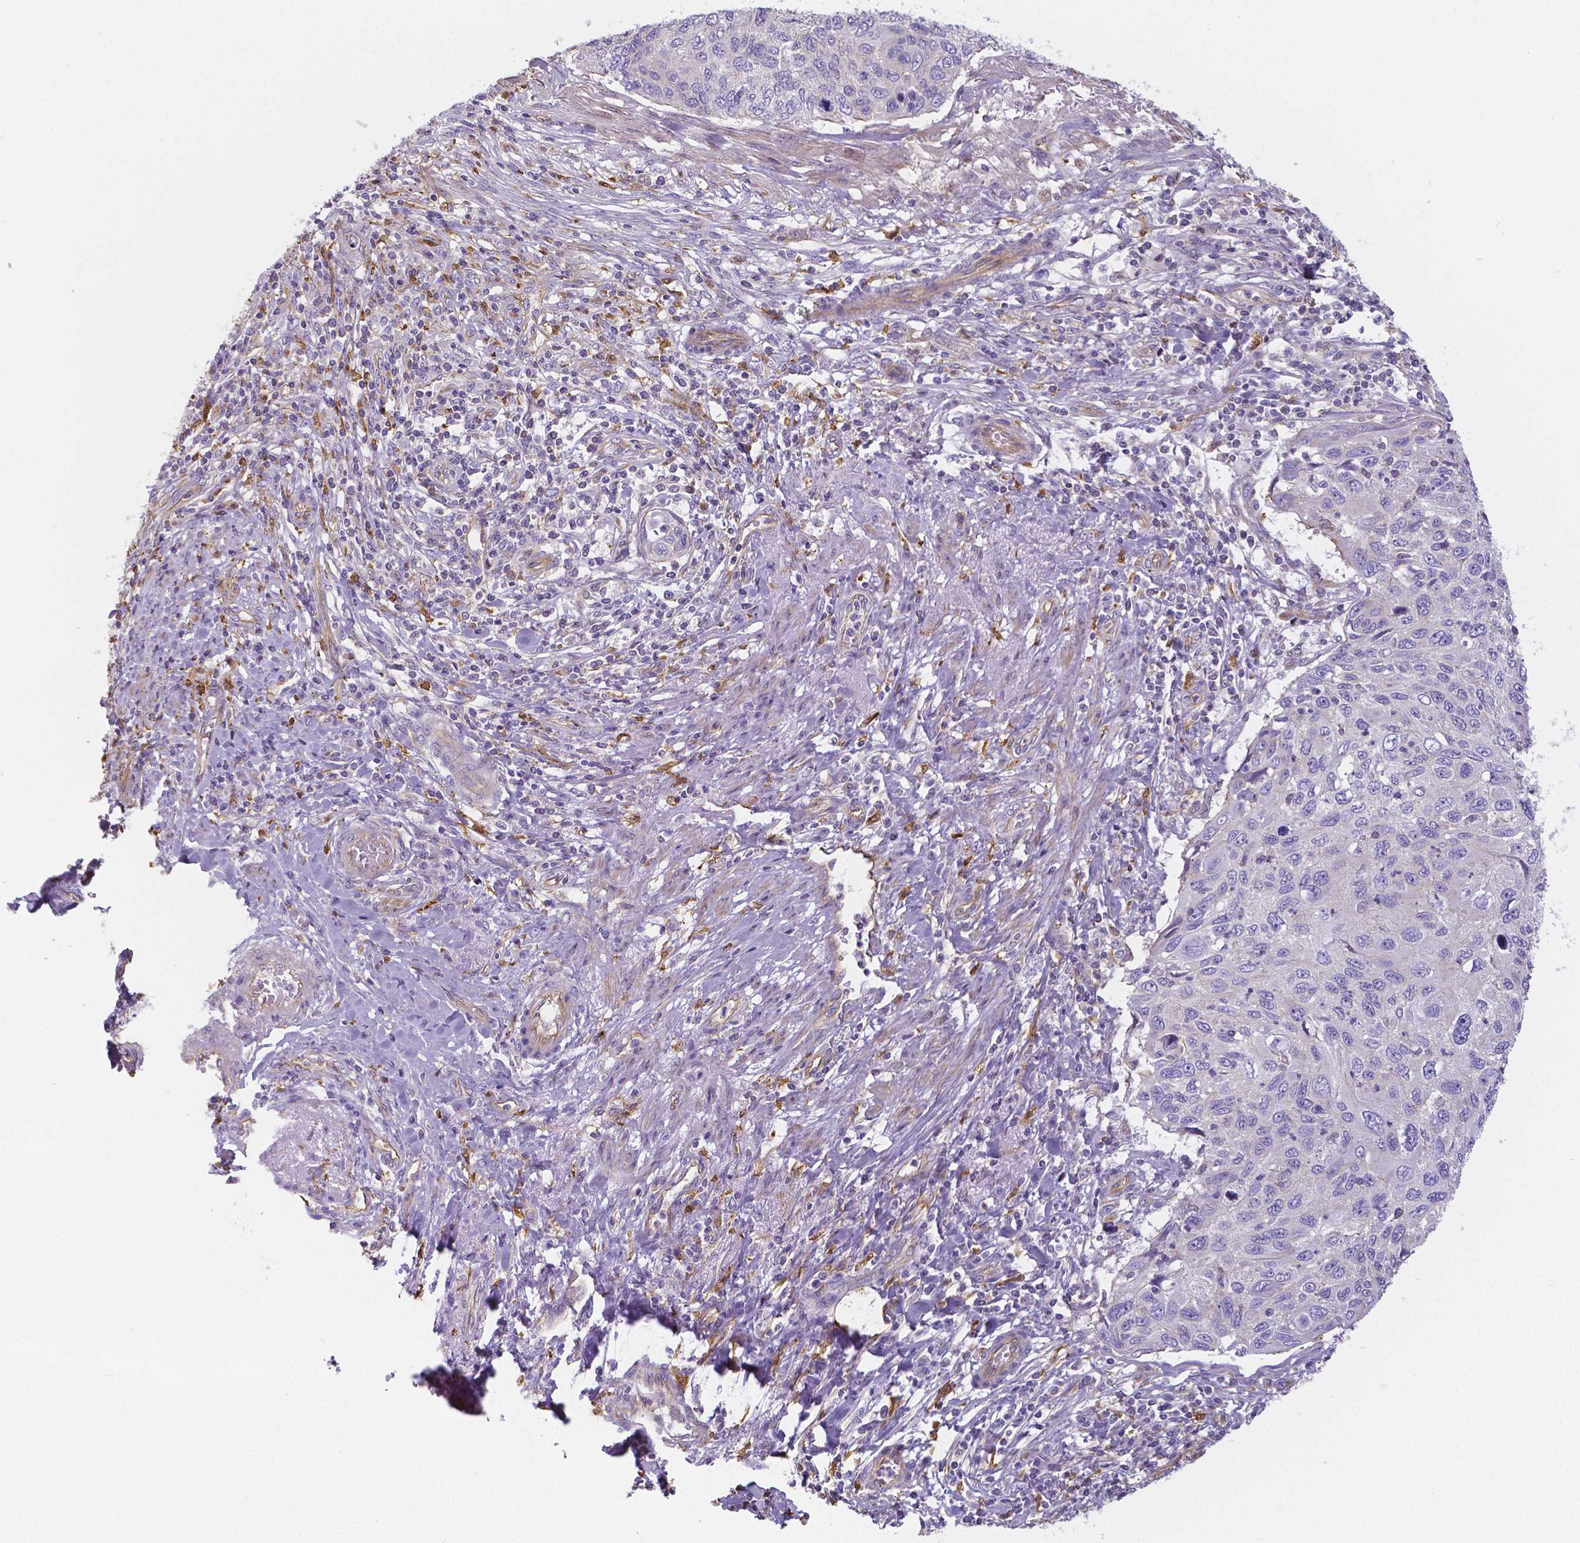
{"staining": {"intensity": "negative", "quantity": "none", "location": "none"}, "tissue": "cervical cancer", "cell_type": "Tumor cells", "image_type": "cancer", "snomed": [{"axis": "morphology", "description": "Squamous cell carcinoma, NOS"}, {"axis": "topography", "description": "Cervix"}], "caption": "An image of human squamous cell carcinoma (cervical) is negative for staining in tumor cells.", "gene": "CRMP1", "patient": {"sex": "female", "age": 70}}